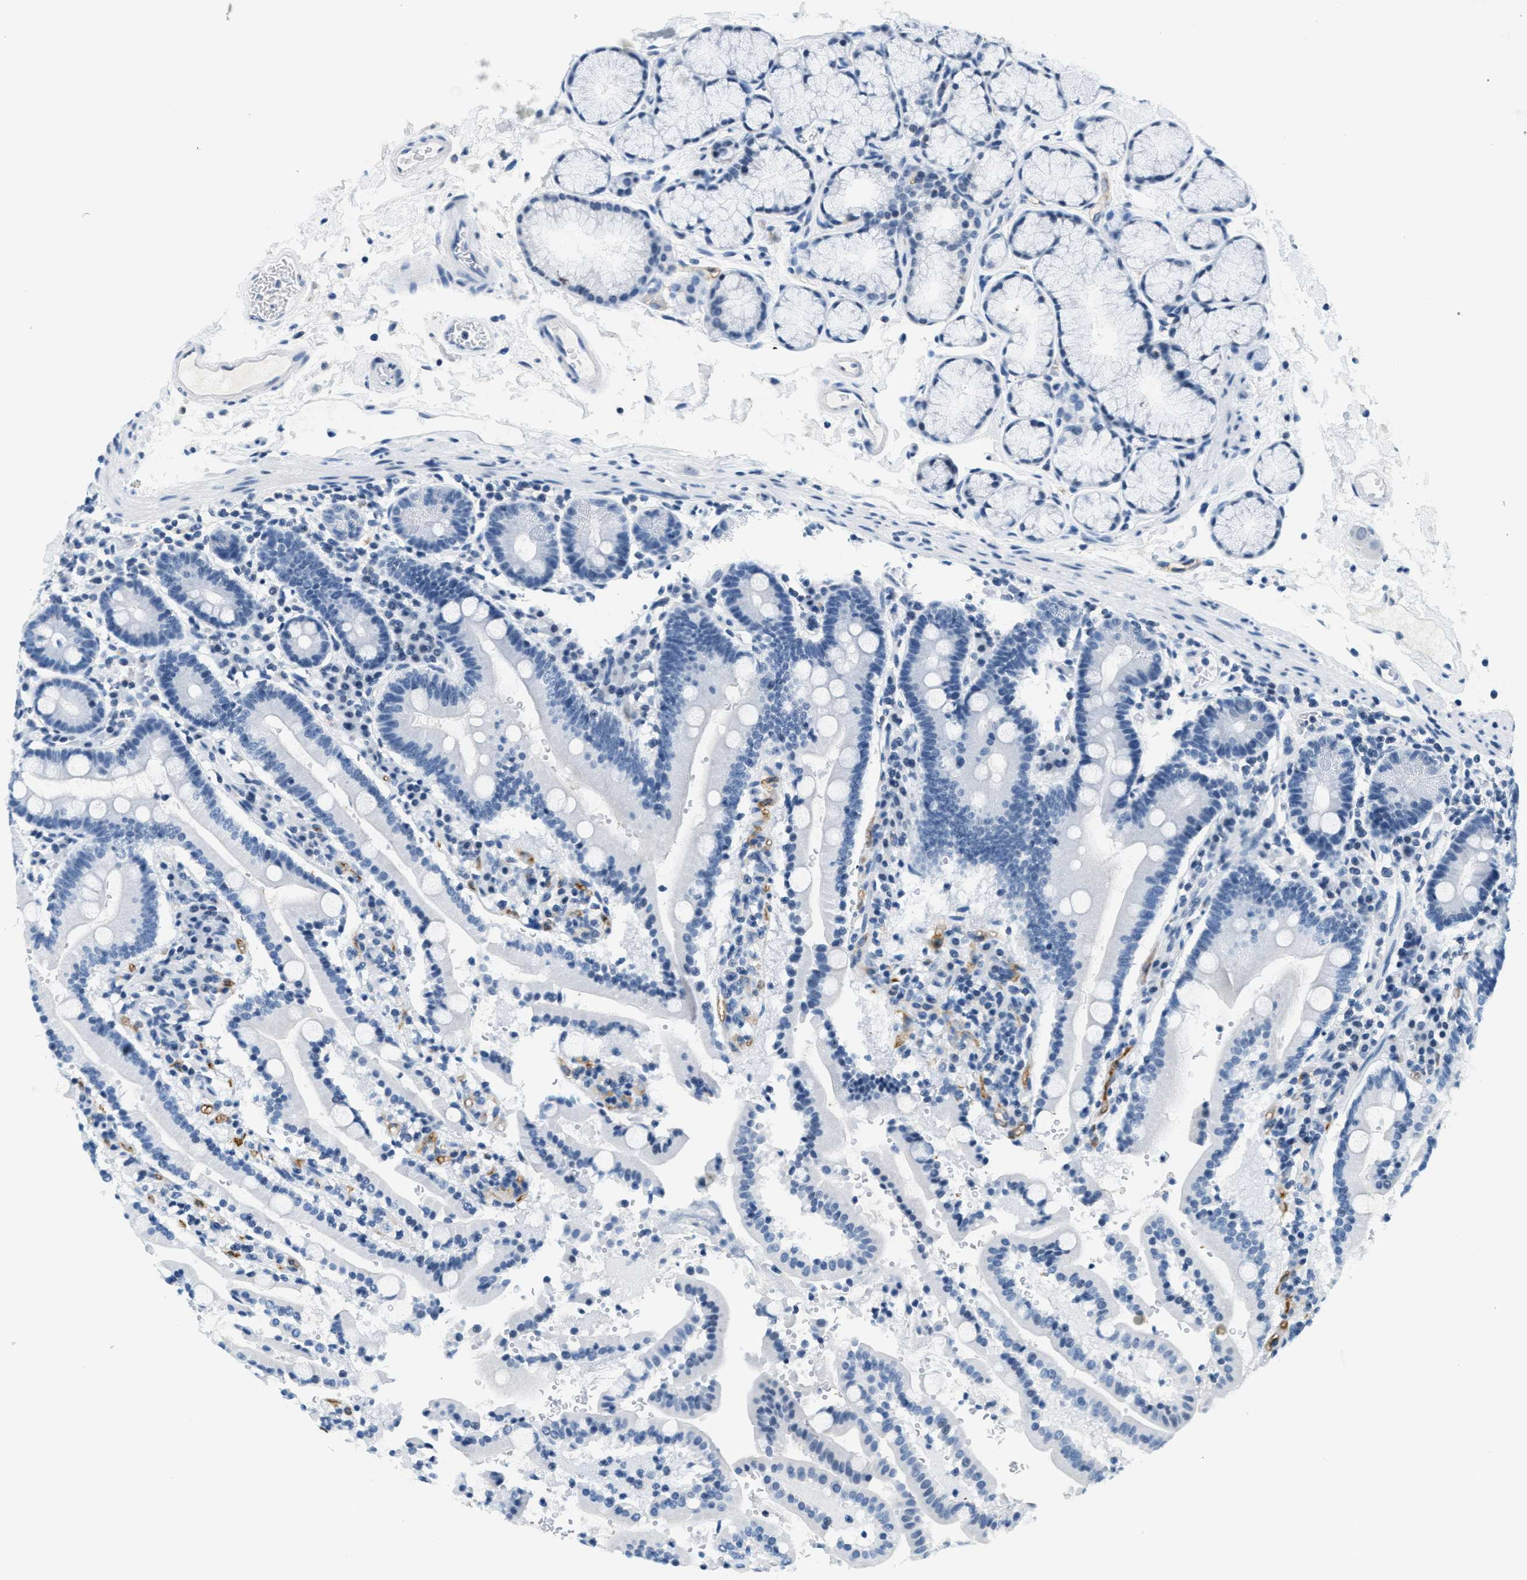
{"staining": {"intensity": "negative", "quantity": "none", "location": "none"}, "tissue": "duodenum", "cell_type": "Glandular cells", "image_type": "normal", "snomed": [{"axis": "morphology", "description": "Normal tissue, NOS"}, {"axis": "topography", "description": "Small intestine, NOS"}], "caption": "Immunohistochemical staining of benign human duodenum demonstrates no significant positivity in glandular cells.", "gene": "CA4", "patient": {"sex": "female", "age": 71}}